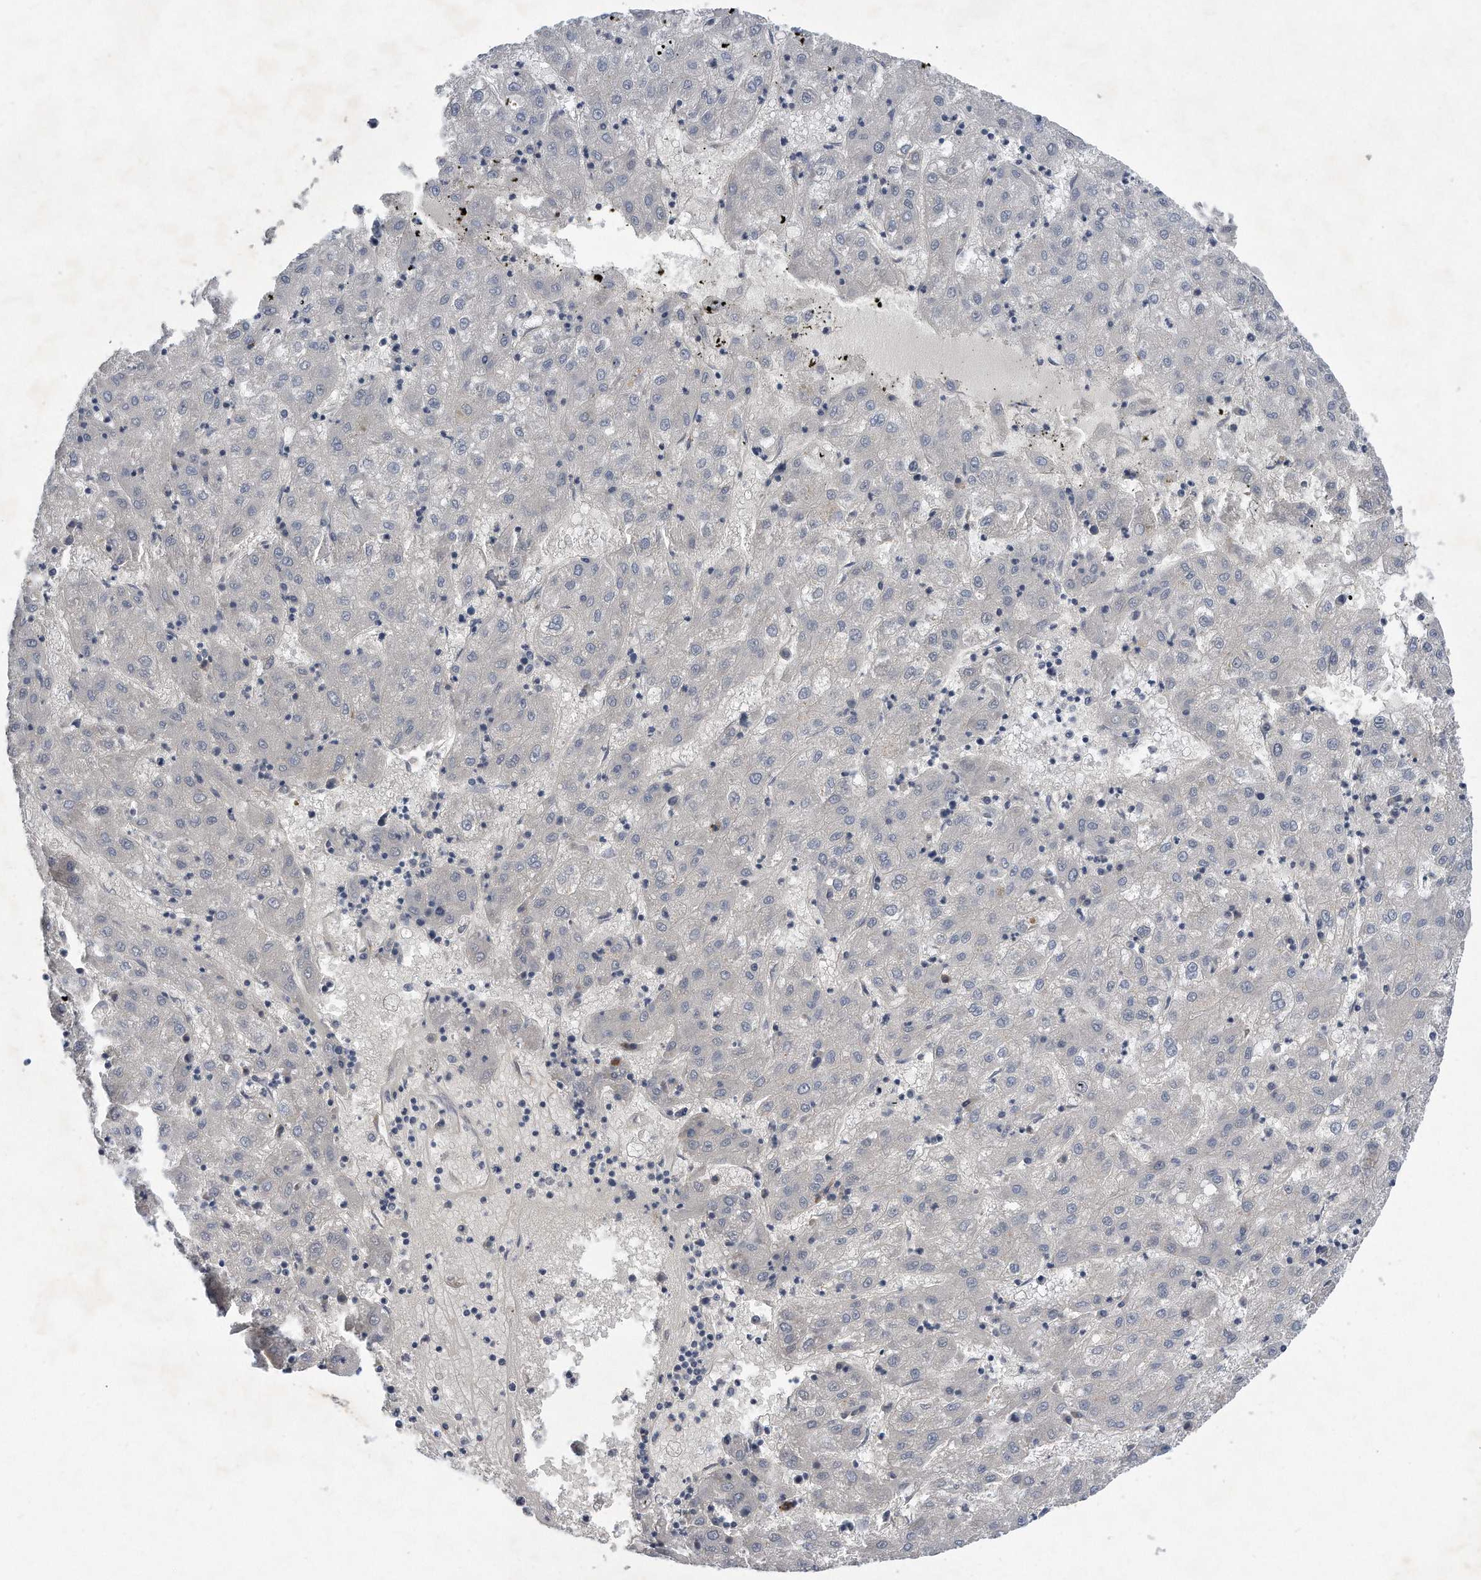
{"staining": {"intensity": "negative", "quantity": "none", "location": "none"}, "tissue": "liver cancer", "cell_type": "Tumor cells", "image_type": "cancer", "snomed": [{"axis": "morphology", "description": "Carcinoma, Hepatocellular, NOS"}, {"axis": "topography", "description": "Liver"}], "caption": "Immunohistochemical staining of human liver cancer demonstrates no significant expression in tumor cells.", "gene": "TP53INP1", "patient": {"sex": "male", "age": 72}}